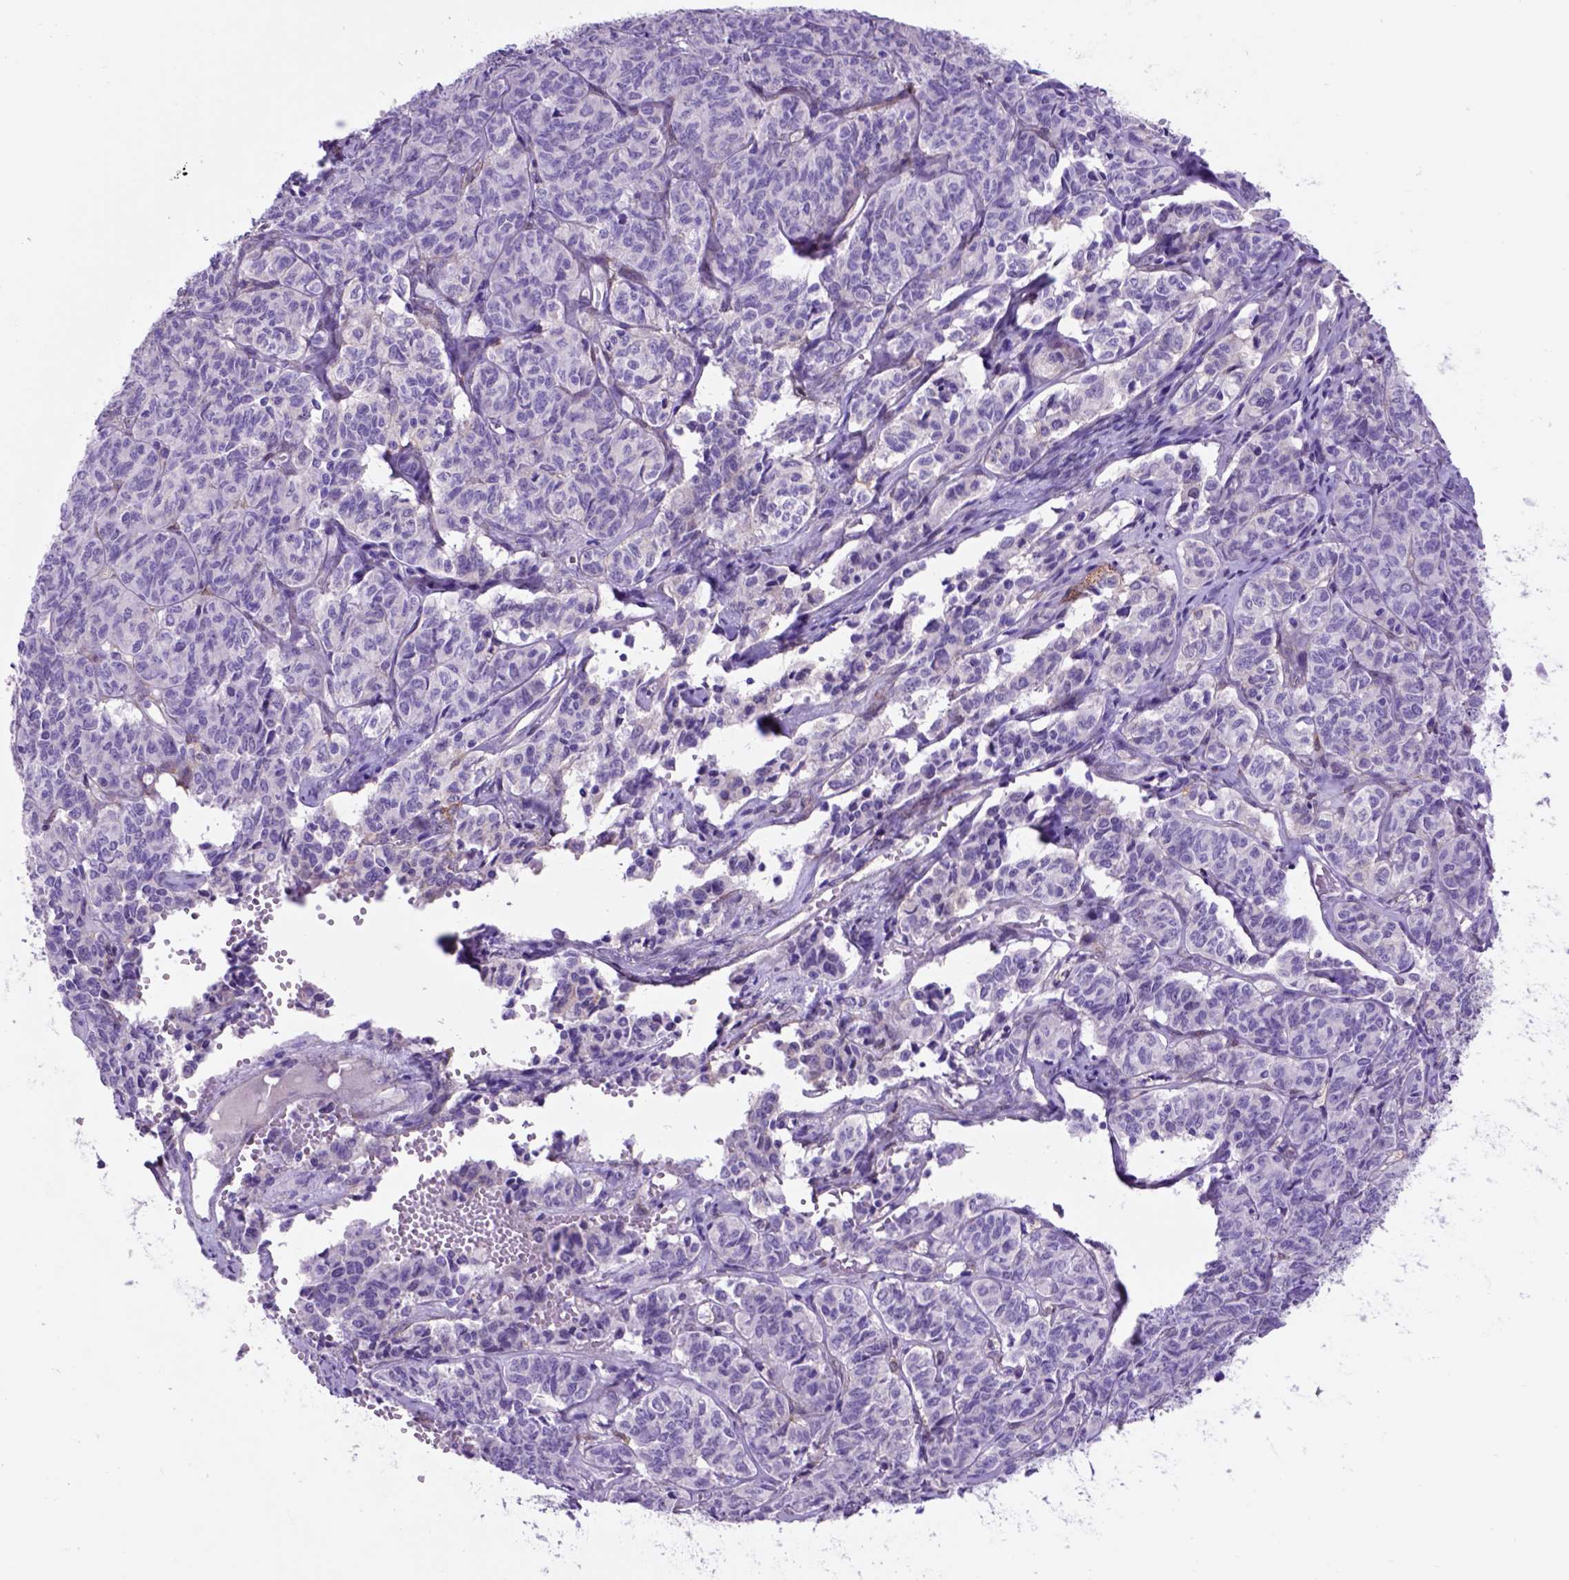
{"staining": {"intensity": "negative", "quantity": "none", "location": "none"}, "tissue": "ovarian cancer", "cell_type": "Tumor cells", "image_type": "cancer", "snomed": [{"axis": "morphology", "description": "Carcinoma, endometroid"}, {"axis": "topography", "description": "Ovary"}], "caption": "There is no significant staining in tumor cells of ovarian cancer (endometroid carcinoma). (Stains: DAB (3,3'-diaminobenzidine) immunohistochemistry (IHC) with hematoxylin counter stain, Microscopy: brightfield microscopy at high magnification).", "gene": "EGFR", "patient": {"sex": "female", "age": 80}}